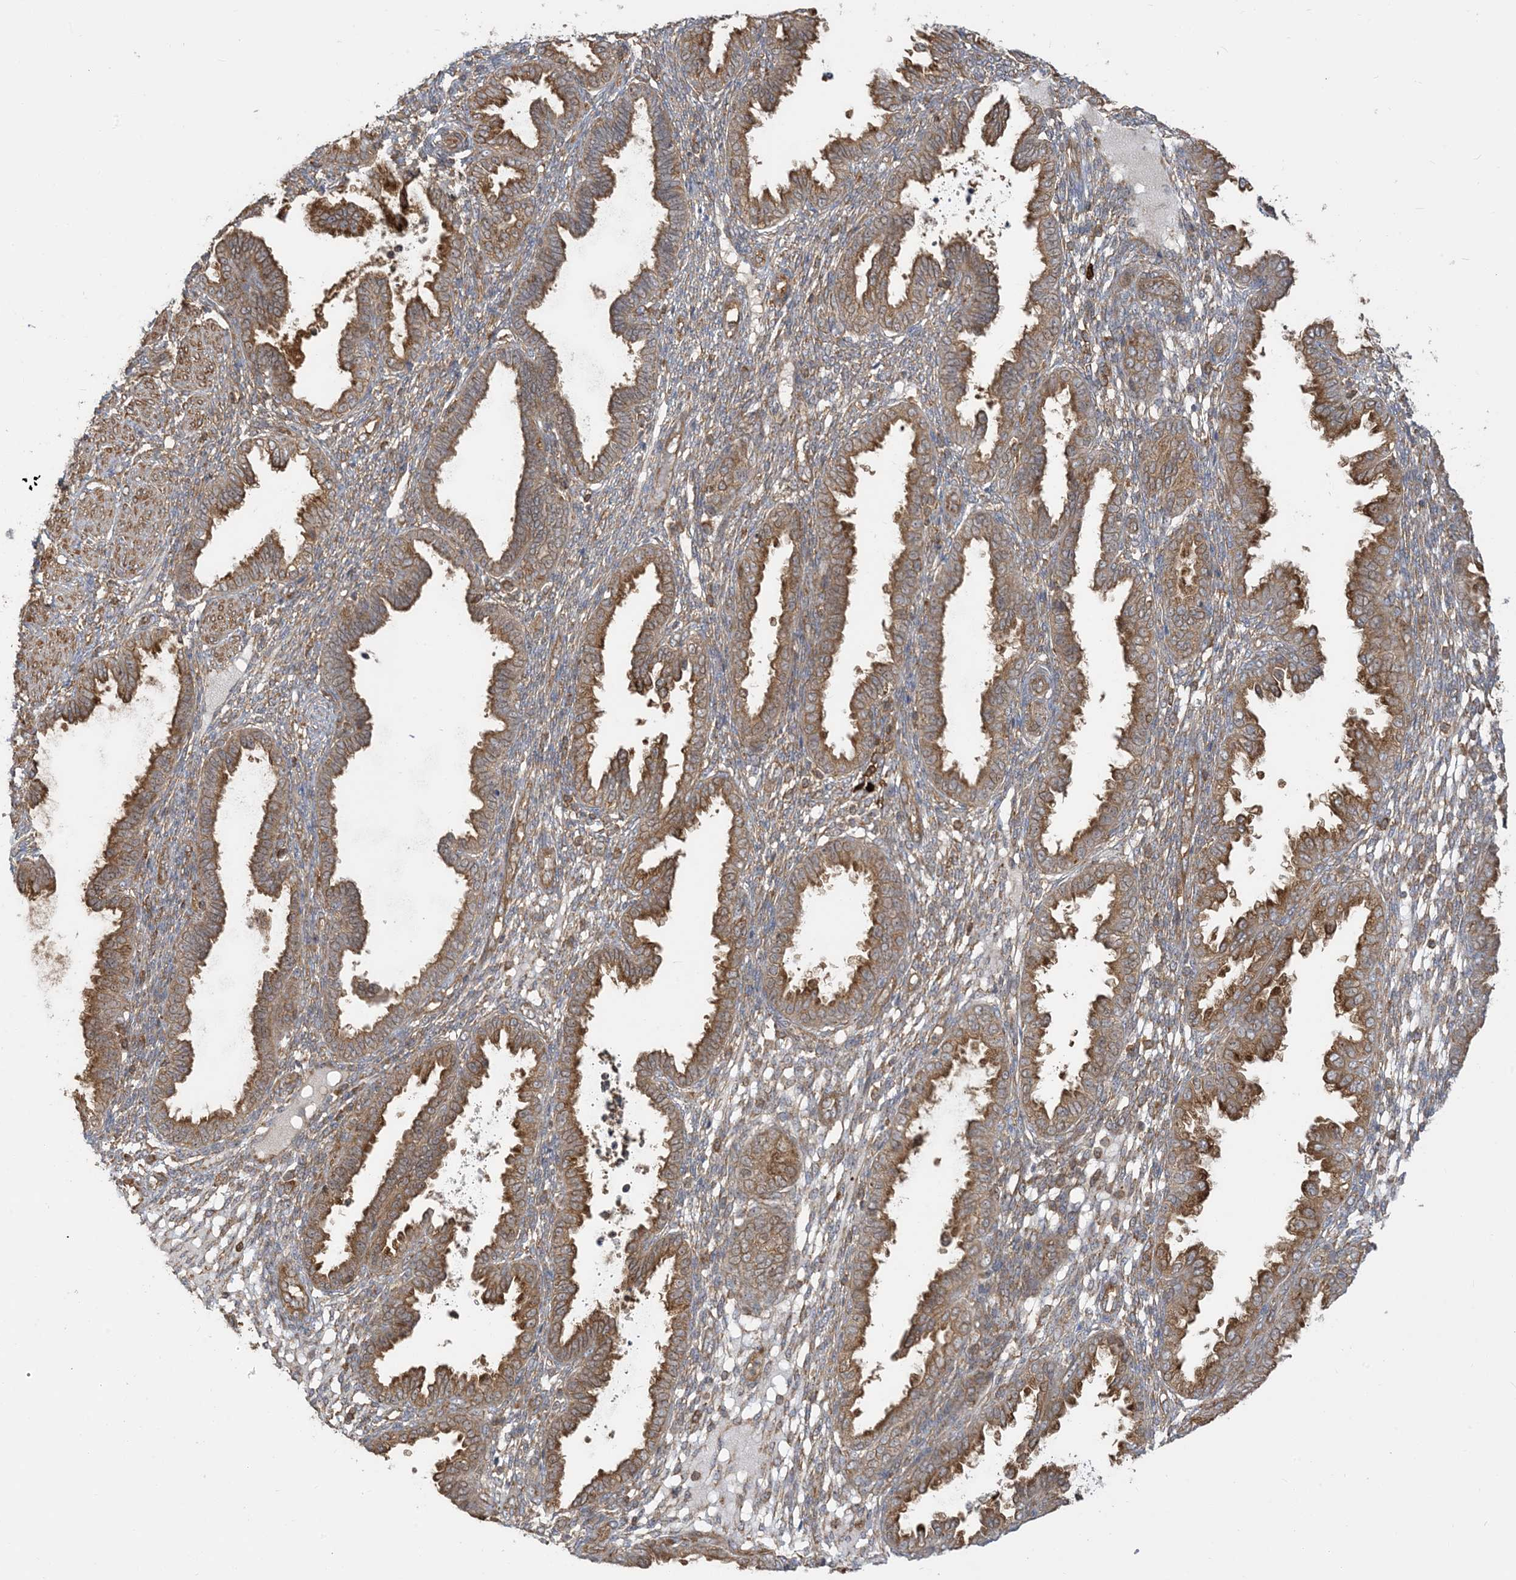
{"staining": {"intensity": "moderate", "quantity": "25%-75%", "location": "cytoplasmic/membranous"}, "tissue": "endometrium", "cell_type": "Cells in endometrial stroma", "image_type": "normal", "snomed": [{"axis": "morphology", "description": "Normal tissue, NOS"}, {"axis": "topography", "description": "Endometrium"}], "caption": "Cells in endometrial stroma demonstrate medium levels of moderate cytoplasmic/membranous expression in about 25%-75% of cells in unremarkable endometrium.", "gene": "SRP72", "patient": {"sex": "female", "age": 33}}